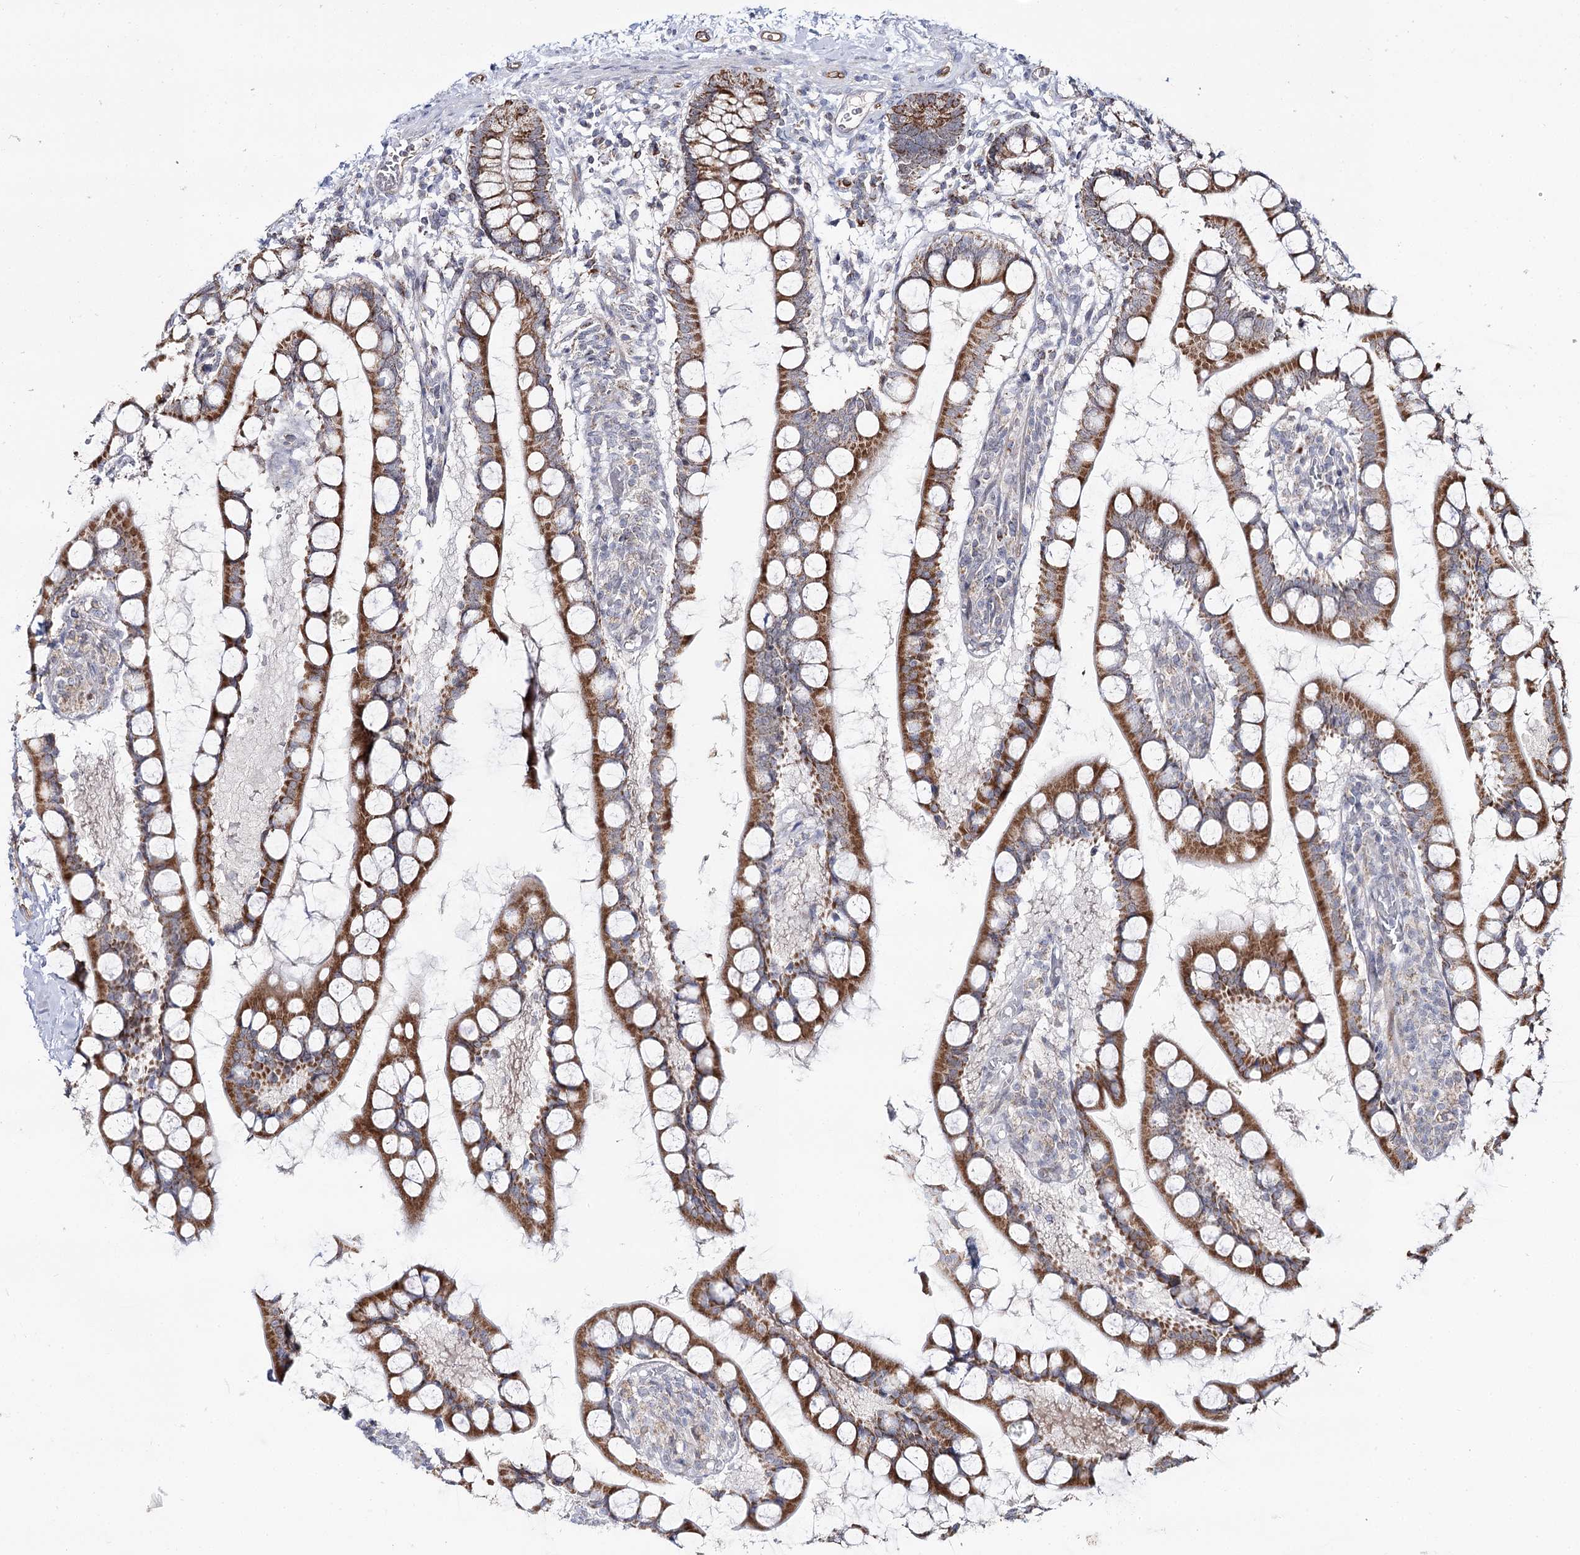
{"staining": {"intensity": "strong", "quantity": ">75%", "location": "cytoplasmic/membranous"}, "tissue": "small intestine", "cell_type": "Glandular cells", "image_type": "normal", "snomed": [{"axis": "morphology", "description": "Normal tissue, NOS"}, {"axis": "topography", "description": "Small intestine"}], "caption": "Strong cytoplasmic/membranous staining for a protein is identified in approximately >75% of glandular cells of unremarkable small intestine using immunohistochemistry (IHC).", "gene": "CBR4", "patient": {"sex": "male", "age": 52}}